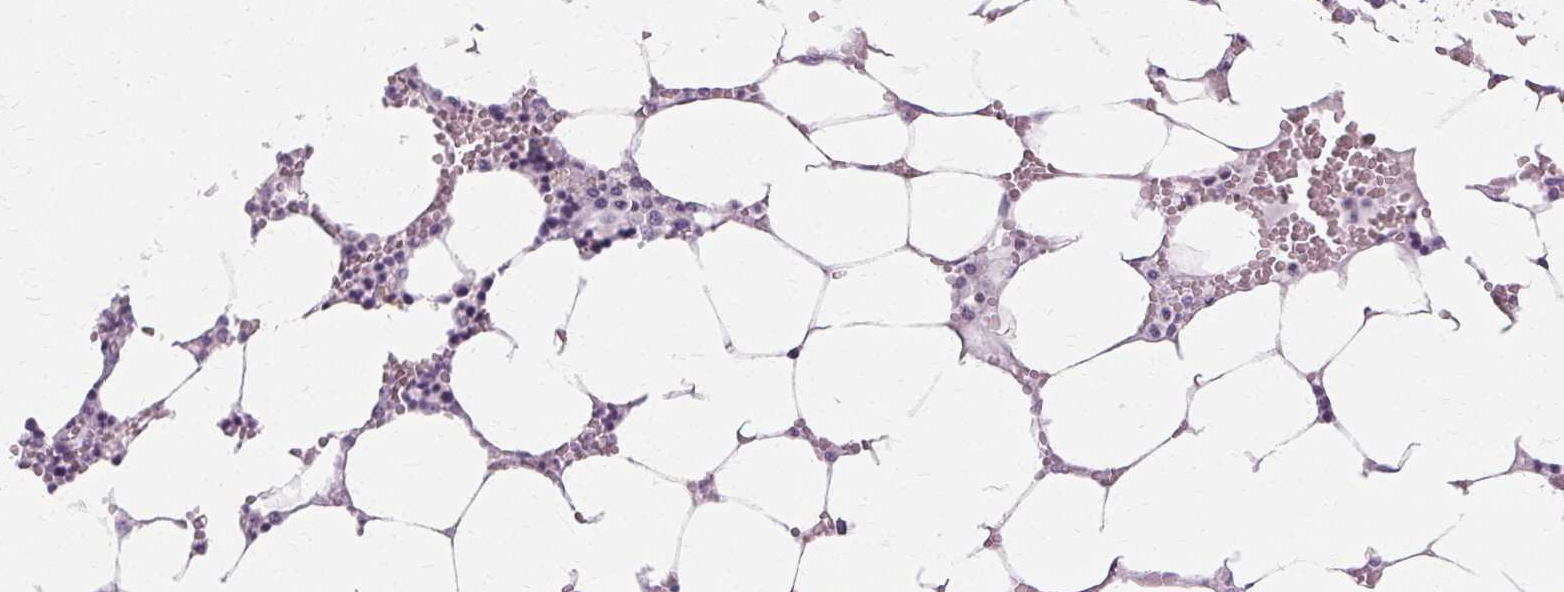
{"staining": {"intensity": "negative", "quantity": "none", "location": "none"}, "tissue": "bone marrow", "cell_type": "Hematopoietic cells", "image_type": "normal", "snomed": [{"axis": "morphology", "description": "Normal tissue, NOS"}, {"axis": "topography", "description": "Bone marrow"}], "caption": "Hematopoietic cells show no significant expression in normal bone marrow. The staining is performed using DAB brown chromogen with nuclei counter-stained in using hematoxylin.", "gene": "KRT6A", "patient": {"sex": "male", "age": 64}}